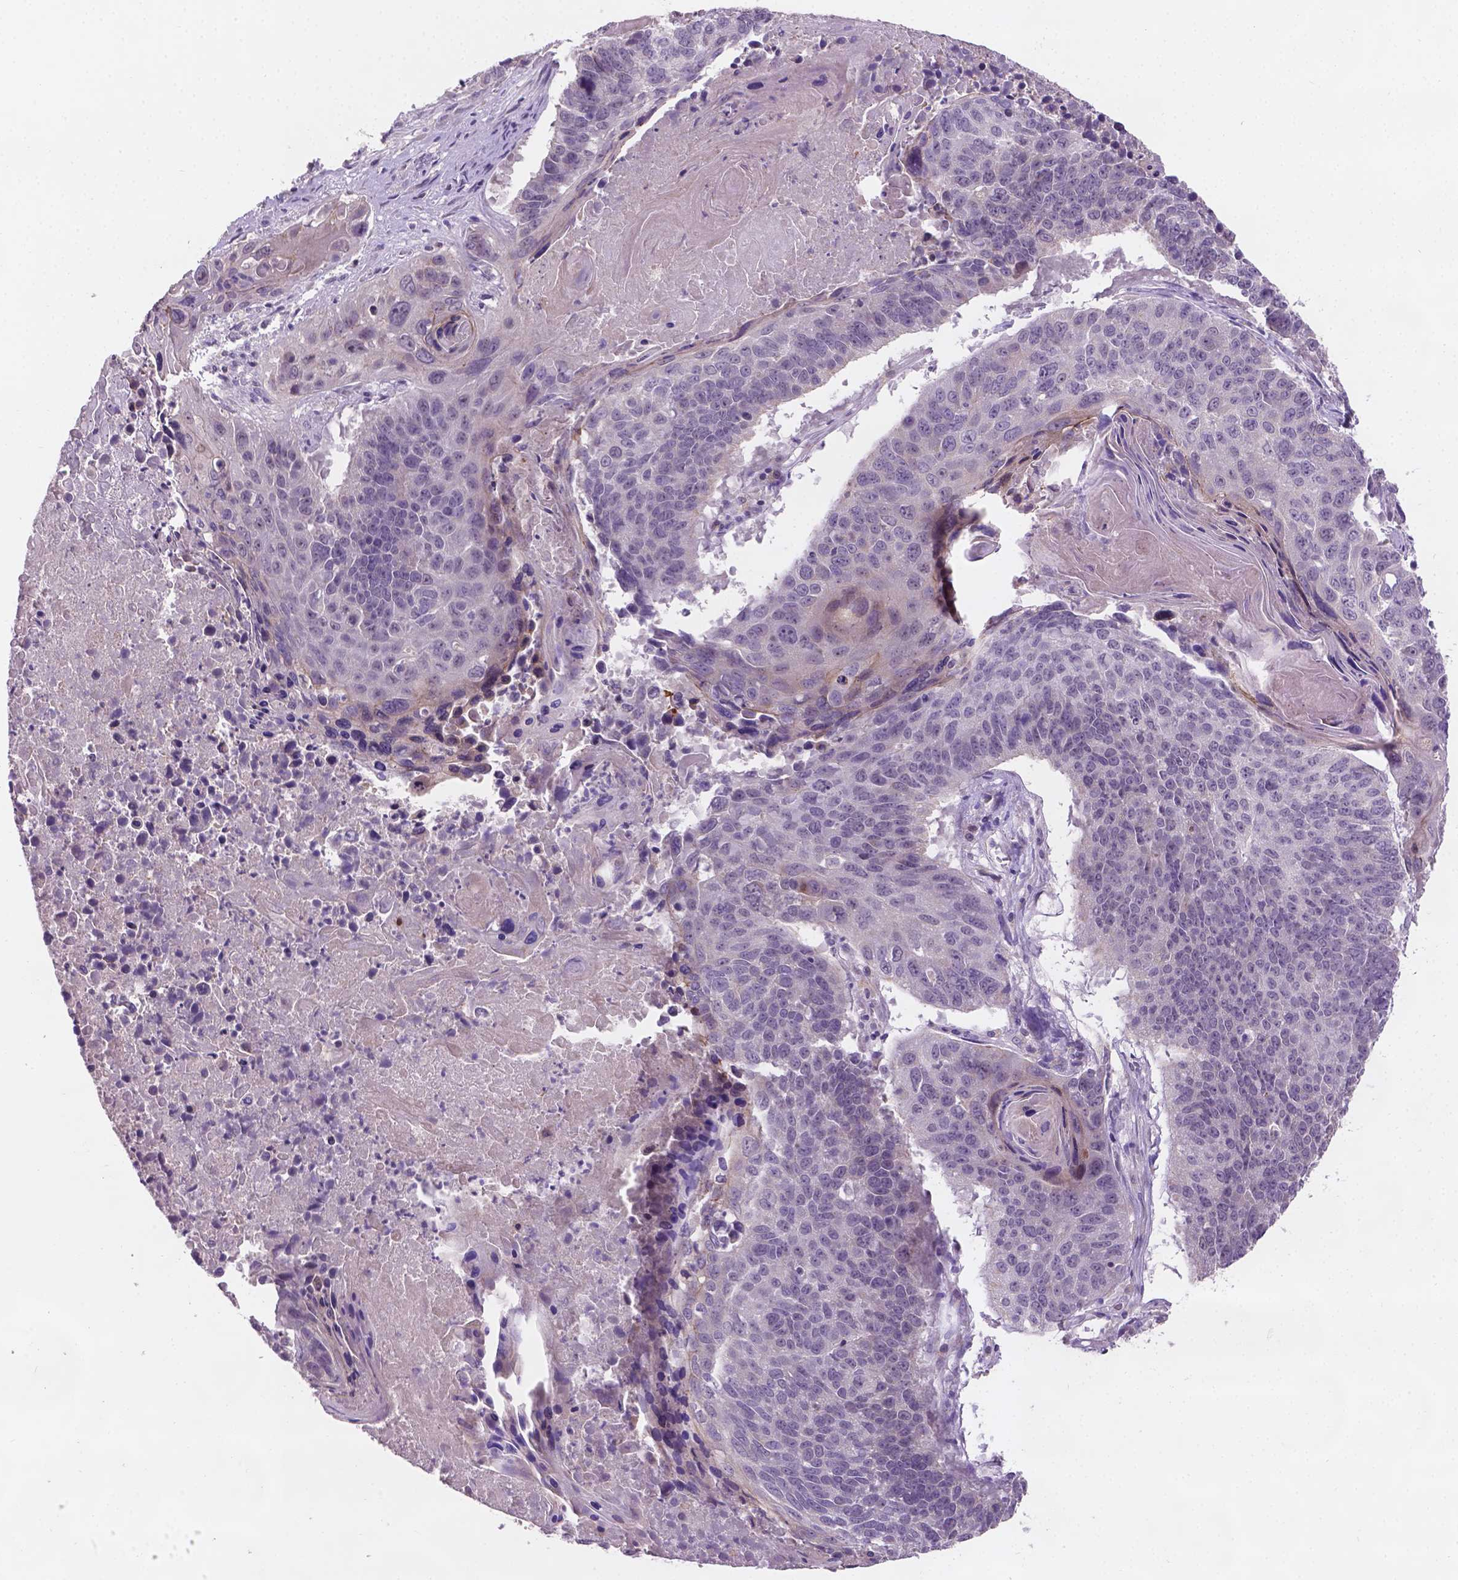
{"staining": {"intensity": "negative", "quantity": "none", "location": "none"}, "tissue": "lung cancer", "cell_type": "Tumor cells", "image_type": "cancer", "snomed": [{"axis": "morphology", "description": "Squamous cell carcinoma, NOS"}, {"axis": "topography", "description": "Lung"}], "caption": "Histopathology image shows no protein positivity in tumor cells of lung cancer (squamous cell carcinoma) tissue.", "gene": "GXYLT2", "patient": {"sex": "male", "age": 73}}